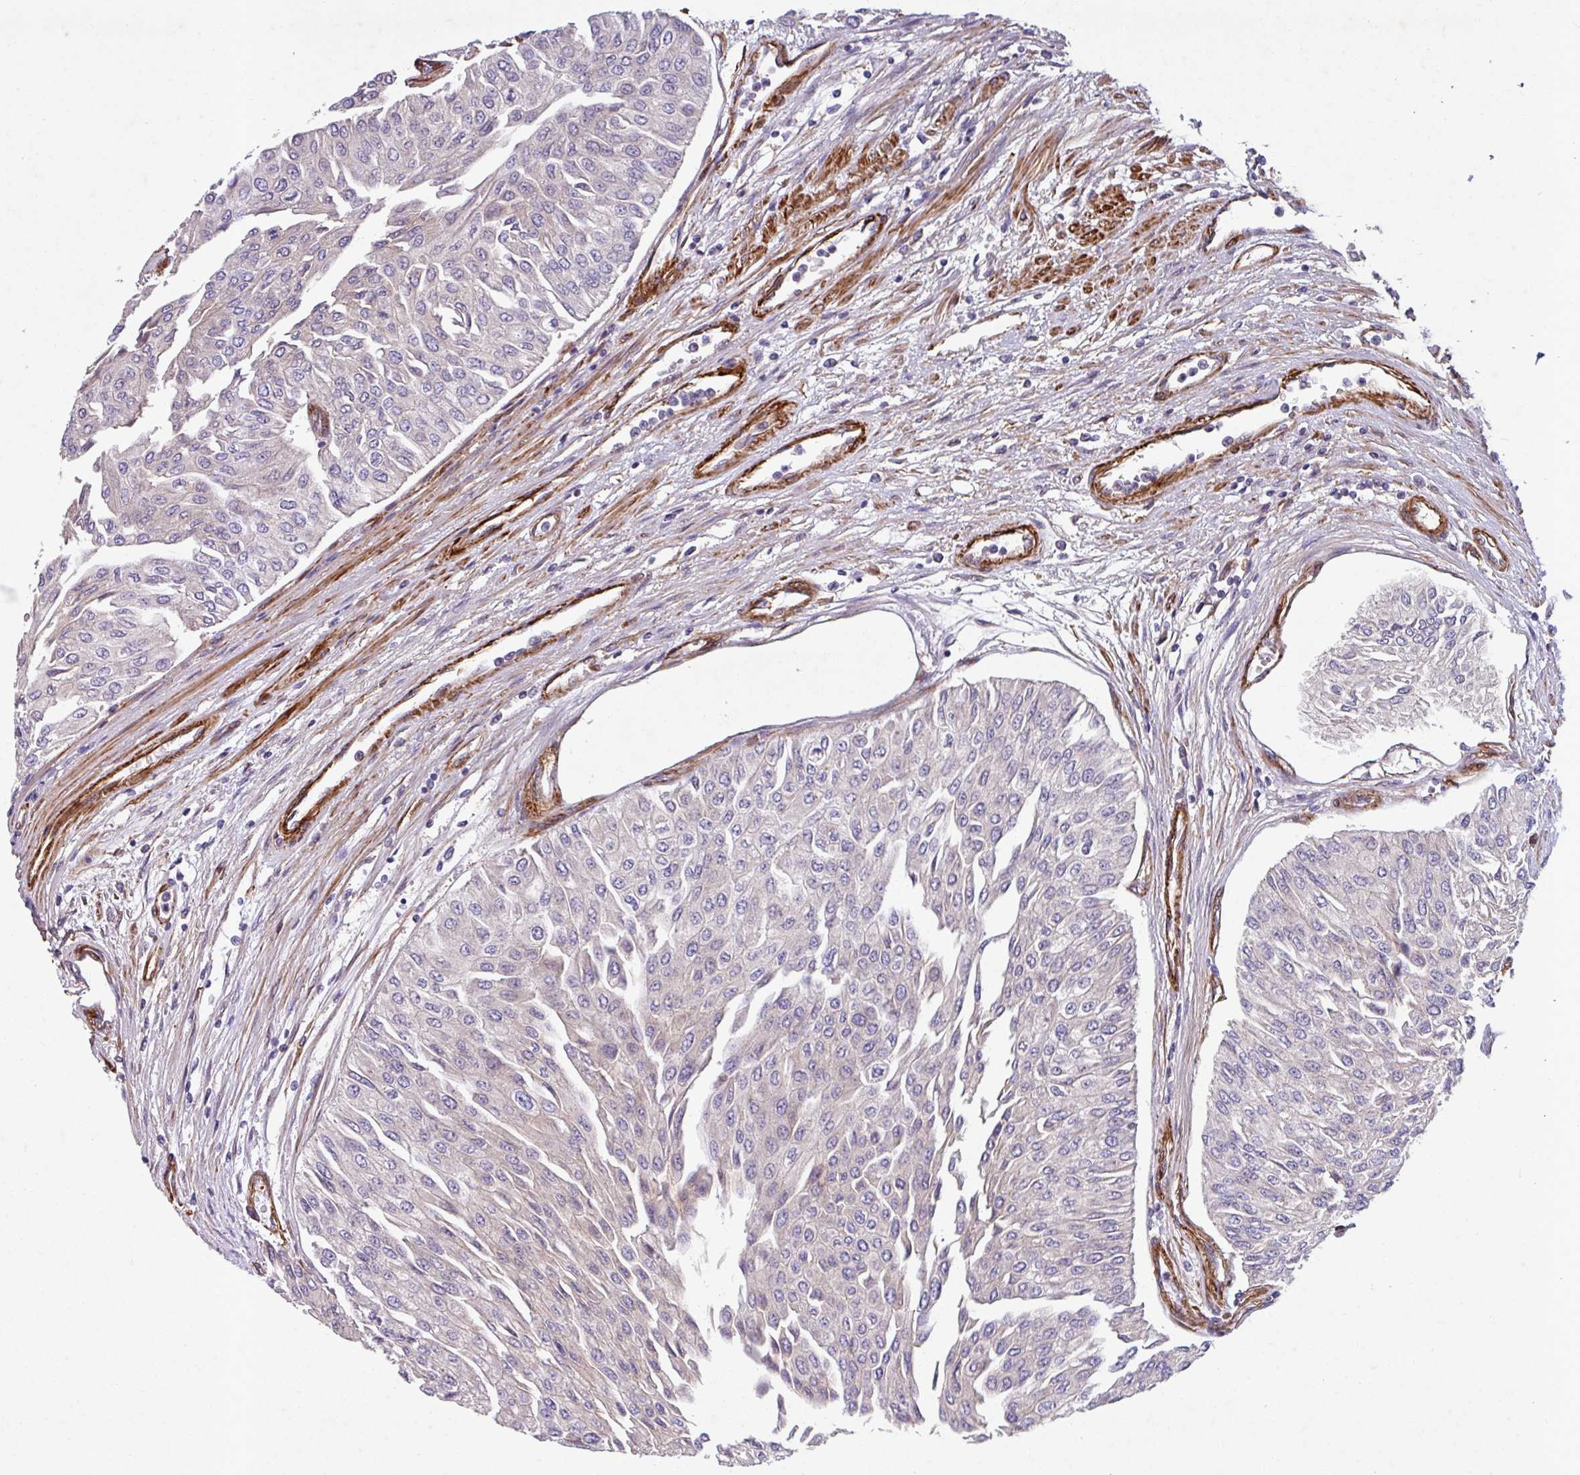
{"staining": {"intensity": "negative", "quantity": "none", "location": "none"}, "tissue": "urothelial cancer", "cell_type": "Tumor cells", "image_type": "cancer", "snomed": [{"axis": "morphology", "description": "Urothelial carcinoma, Low grade"}, {"axis": "topography", "description": "Urinary bladder"}], "caption": "The histopathology image reveals no significant expression in tumor cells of low-grade urothelial carcinoma. The staining was performed using DAB to visualize the protein expression in brown, while the nuclei were stained in blue with hematoxylin (Magnification: 20x).", "gene": "ATP2C2", "patient": {"sex": "male", "age": 67}}